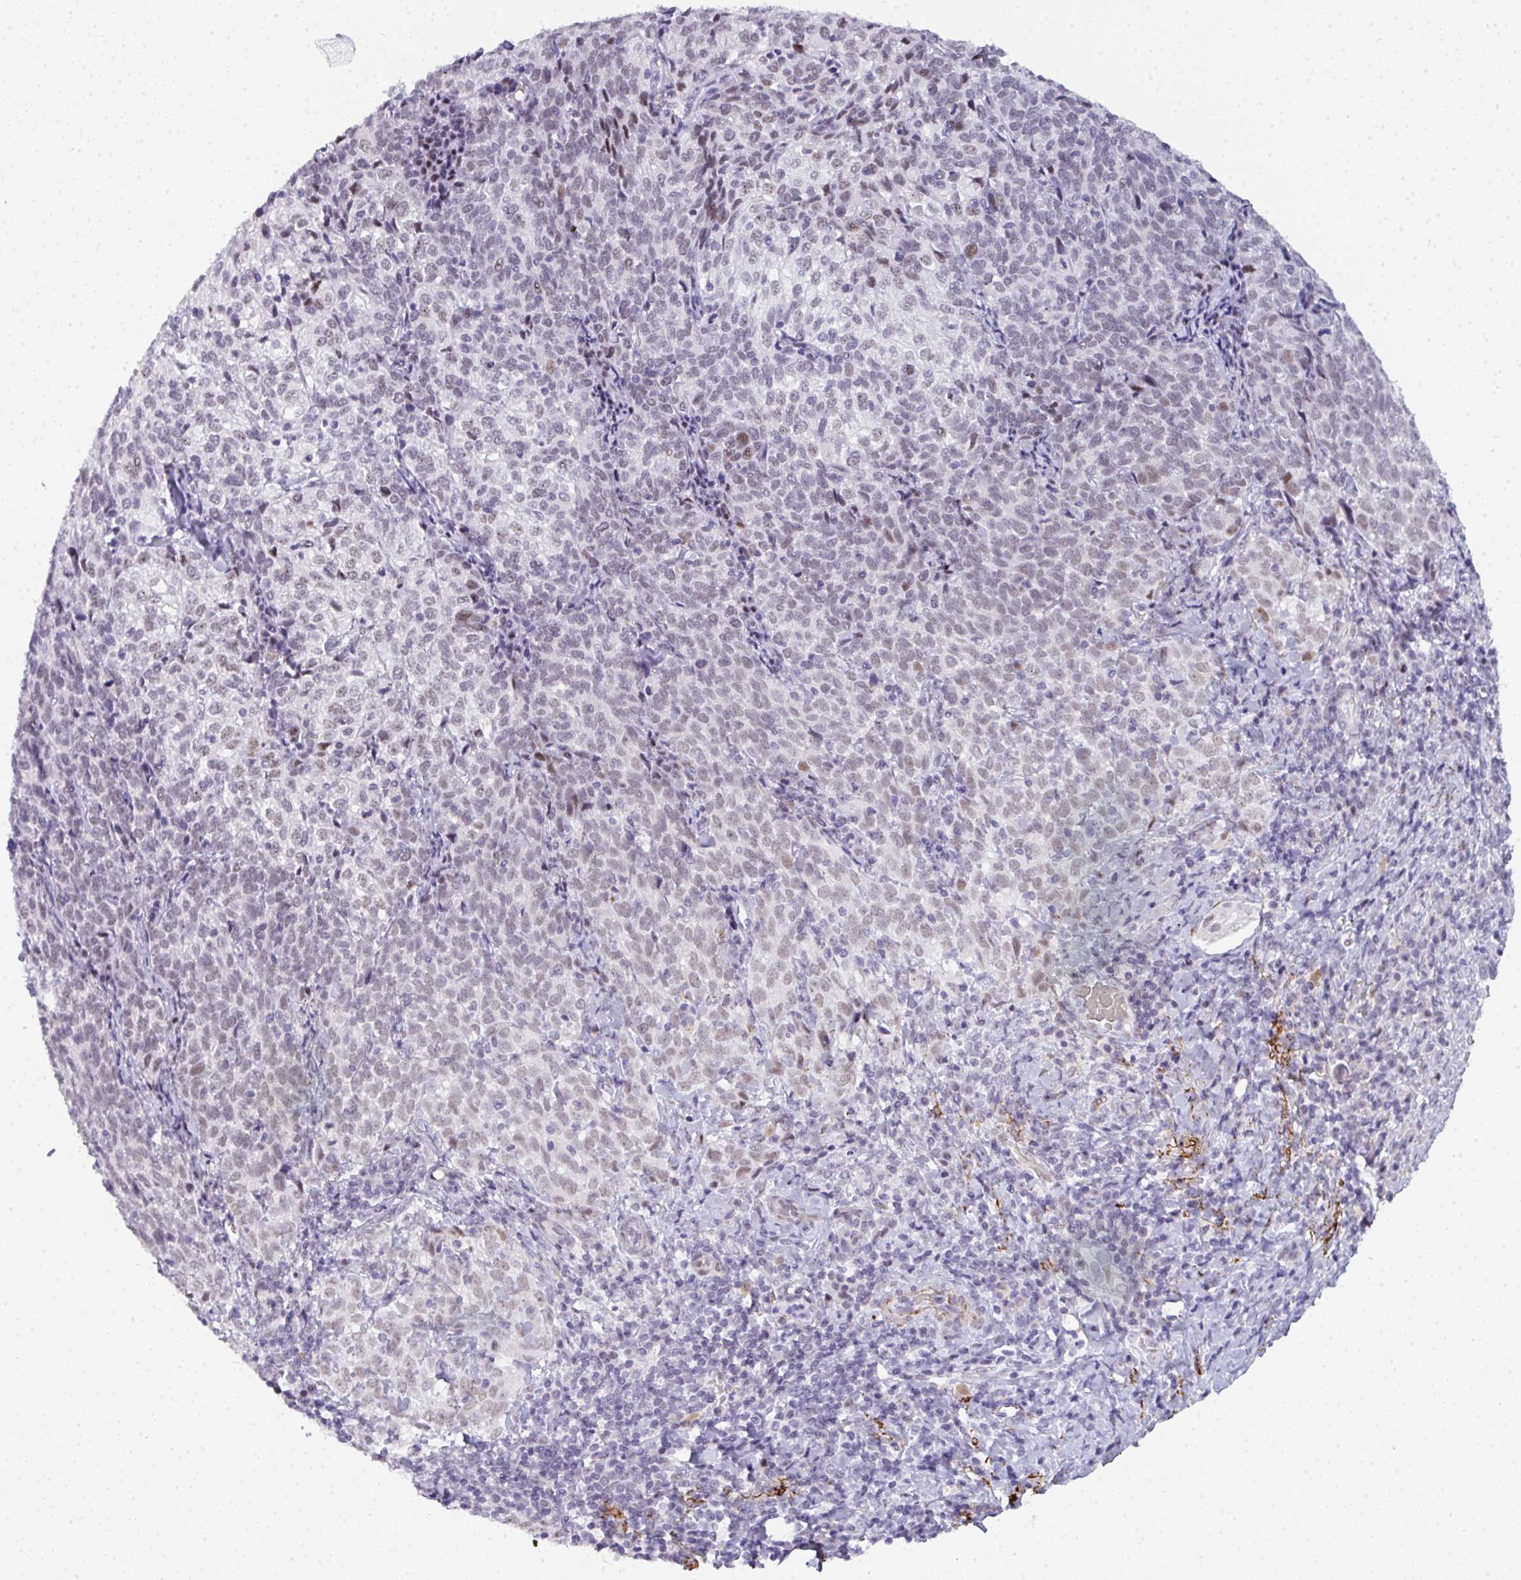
{"staining": {"intensity": "weak", "quantity": "<25%", "location": "nuclear"}, "tissue": "cervical cancer", "cell_type": "Tumor cells", "image_type": "cancer", "snomed": [{"axis": "morphology", "description": "Normal tissue, NOS"}, {"axis": "morphology", "description": "Squamous cell carcinoma, NOS"}, {"axis": "topography", "description": "Vagina"}, {"axis": "topography", "description": "Cervix"}], "caption": "An IHC photomicrograph of cervical squamous cell carcinoma is shown. There is no staining in tumor cells of cervical squamous cell carcinoma.", "gene": "TNMD", "patient": {"sex": "female", "age": 45}}